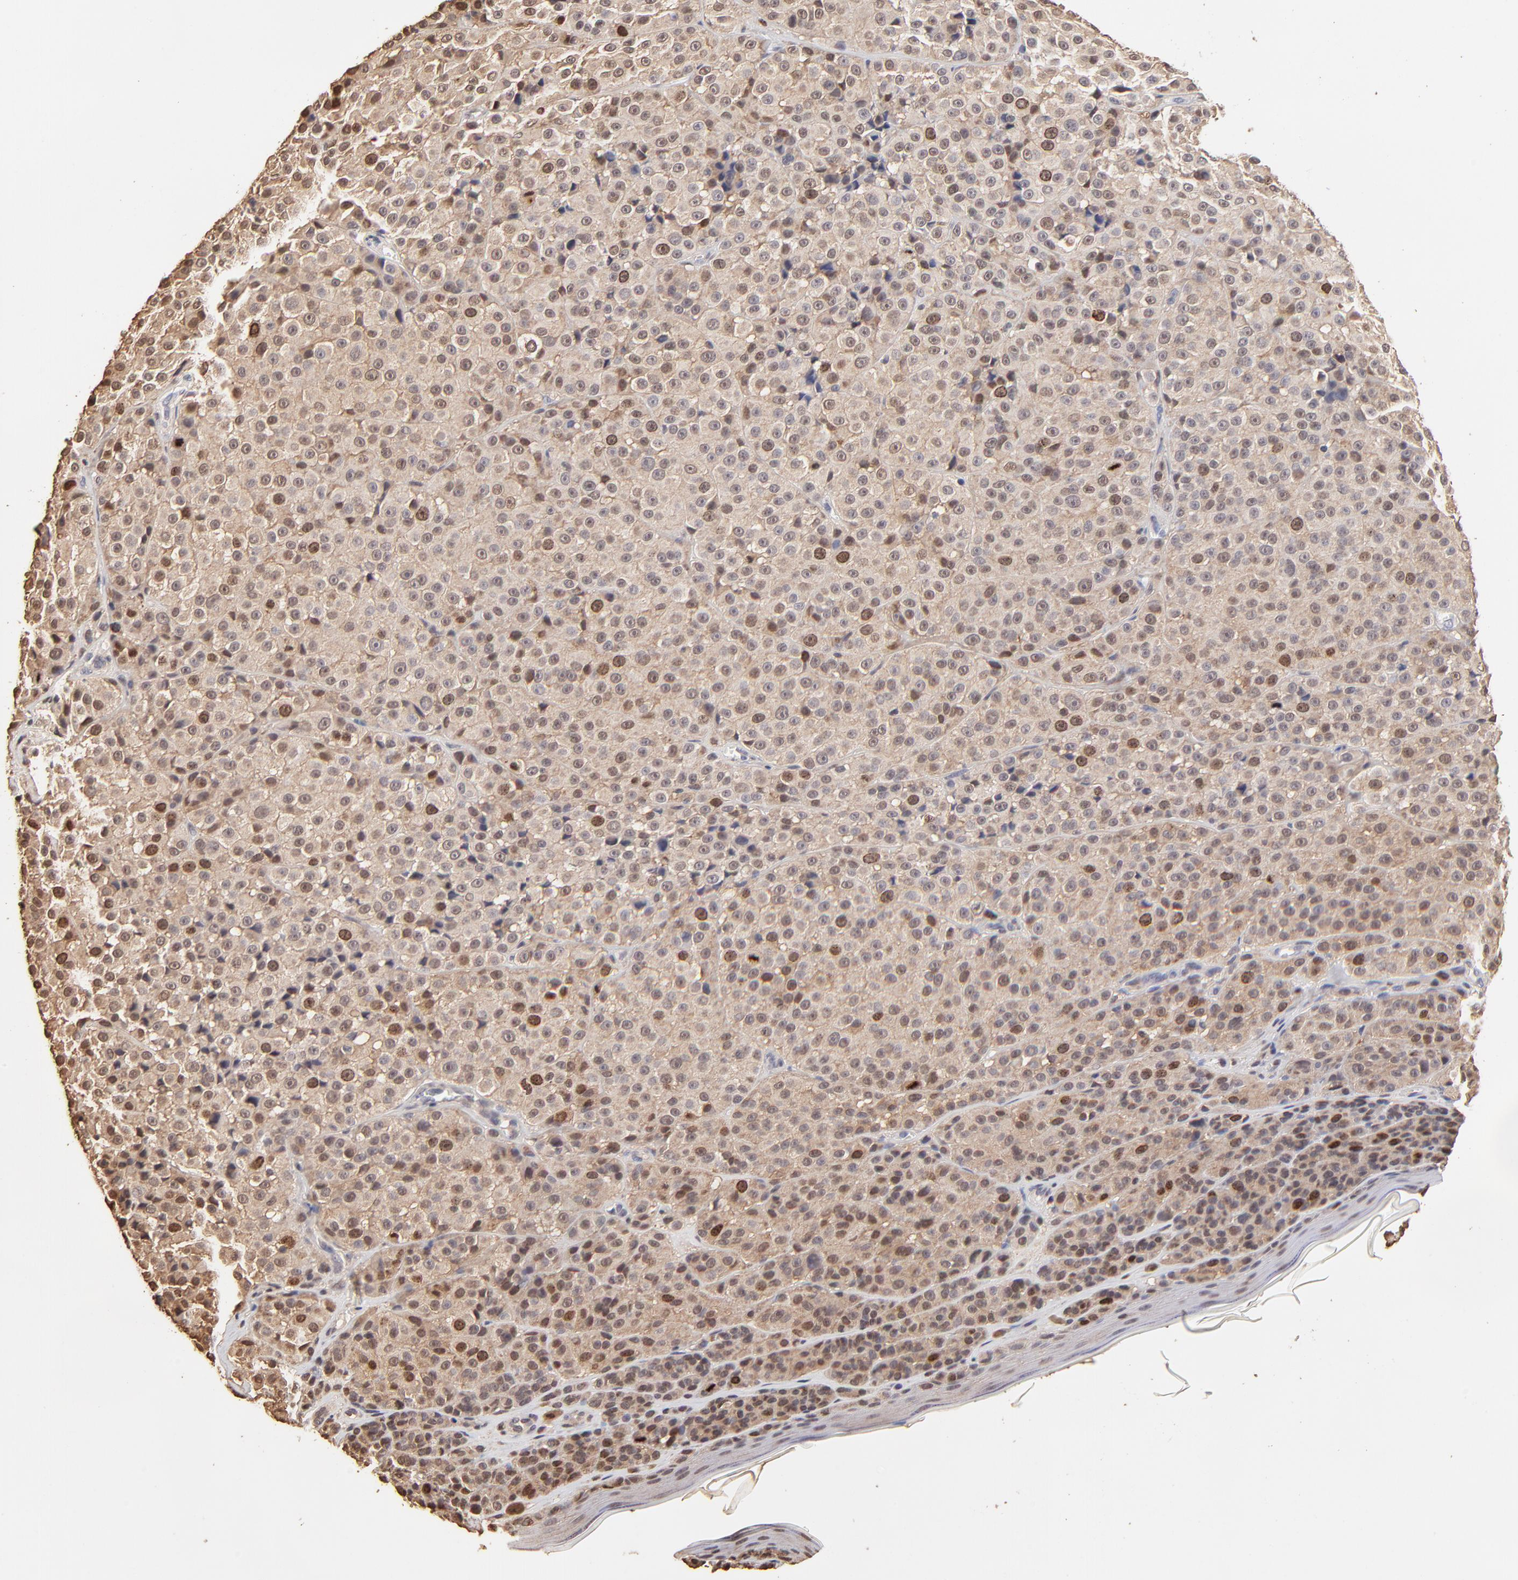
{"staining": {"intensity": "moderate", "quantity": "25%-75%", "location": "cytoplasmic/membranous,nuclear"}, "tissue": "melanoma", "cell_type": "Tumor cells", "image_type": "cancer", "snomed": [{"axis": "morphology", "description": "Malignant melanoma, NOS"}, {"axis": "topography", "description": "Skin"}], "caption": "Immunohistochemistry micrograph of melanoma stained for a protein (brown), which exhibits medium levels of moderate cytoplasmic/membranous and nuclear staining in approximately 25%-75% of tumor cells.", "gene": "BIRC5", "patient": {"sex": "female", "age": 75}}